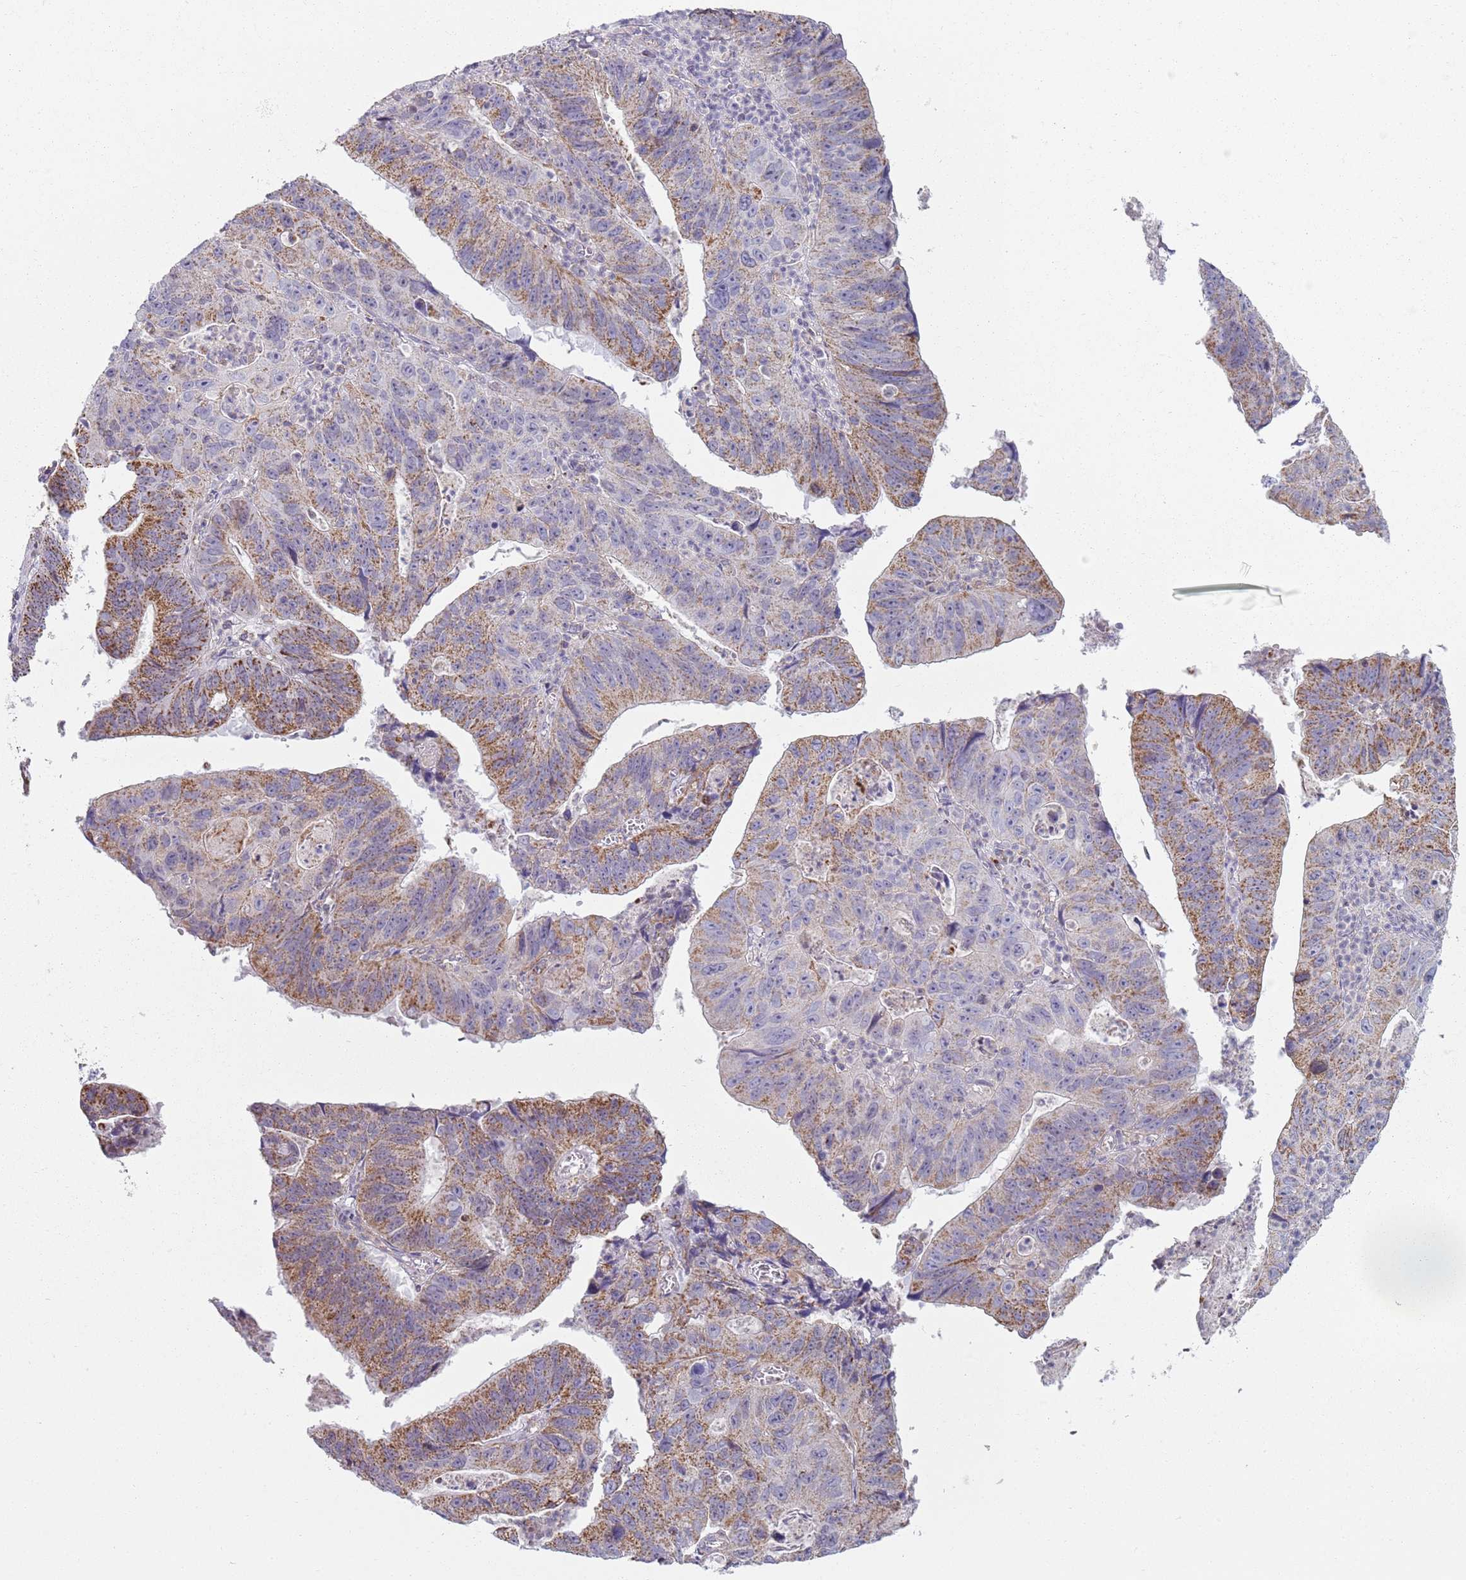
{"staining": {"intensity": "moderate", "quantity": ">75%", "location": "cytoplasmic/membranous"}, "tissue": "stomach cancer", "cell_type": "Tumor cells", "image_type": "cancer", "snomed": [{"axis": "morphology", "description": "Adenocarcinoma, NOS"}, {"axis": "topography", "description": "Stomach"}], "caption": "A medium amount of moderate cytoplasmic/membranous expression is appreciated in approximately >75% of tumor cells in stomach cancer (adenocarcinoma) tissue.", "gene": "GAS8", "patient": {"sex": "male", "age": 59}}